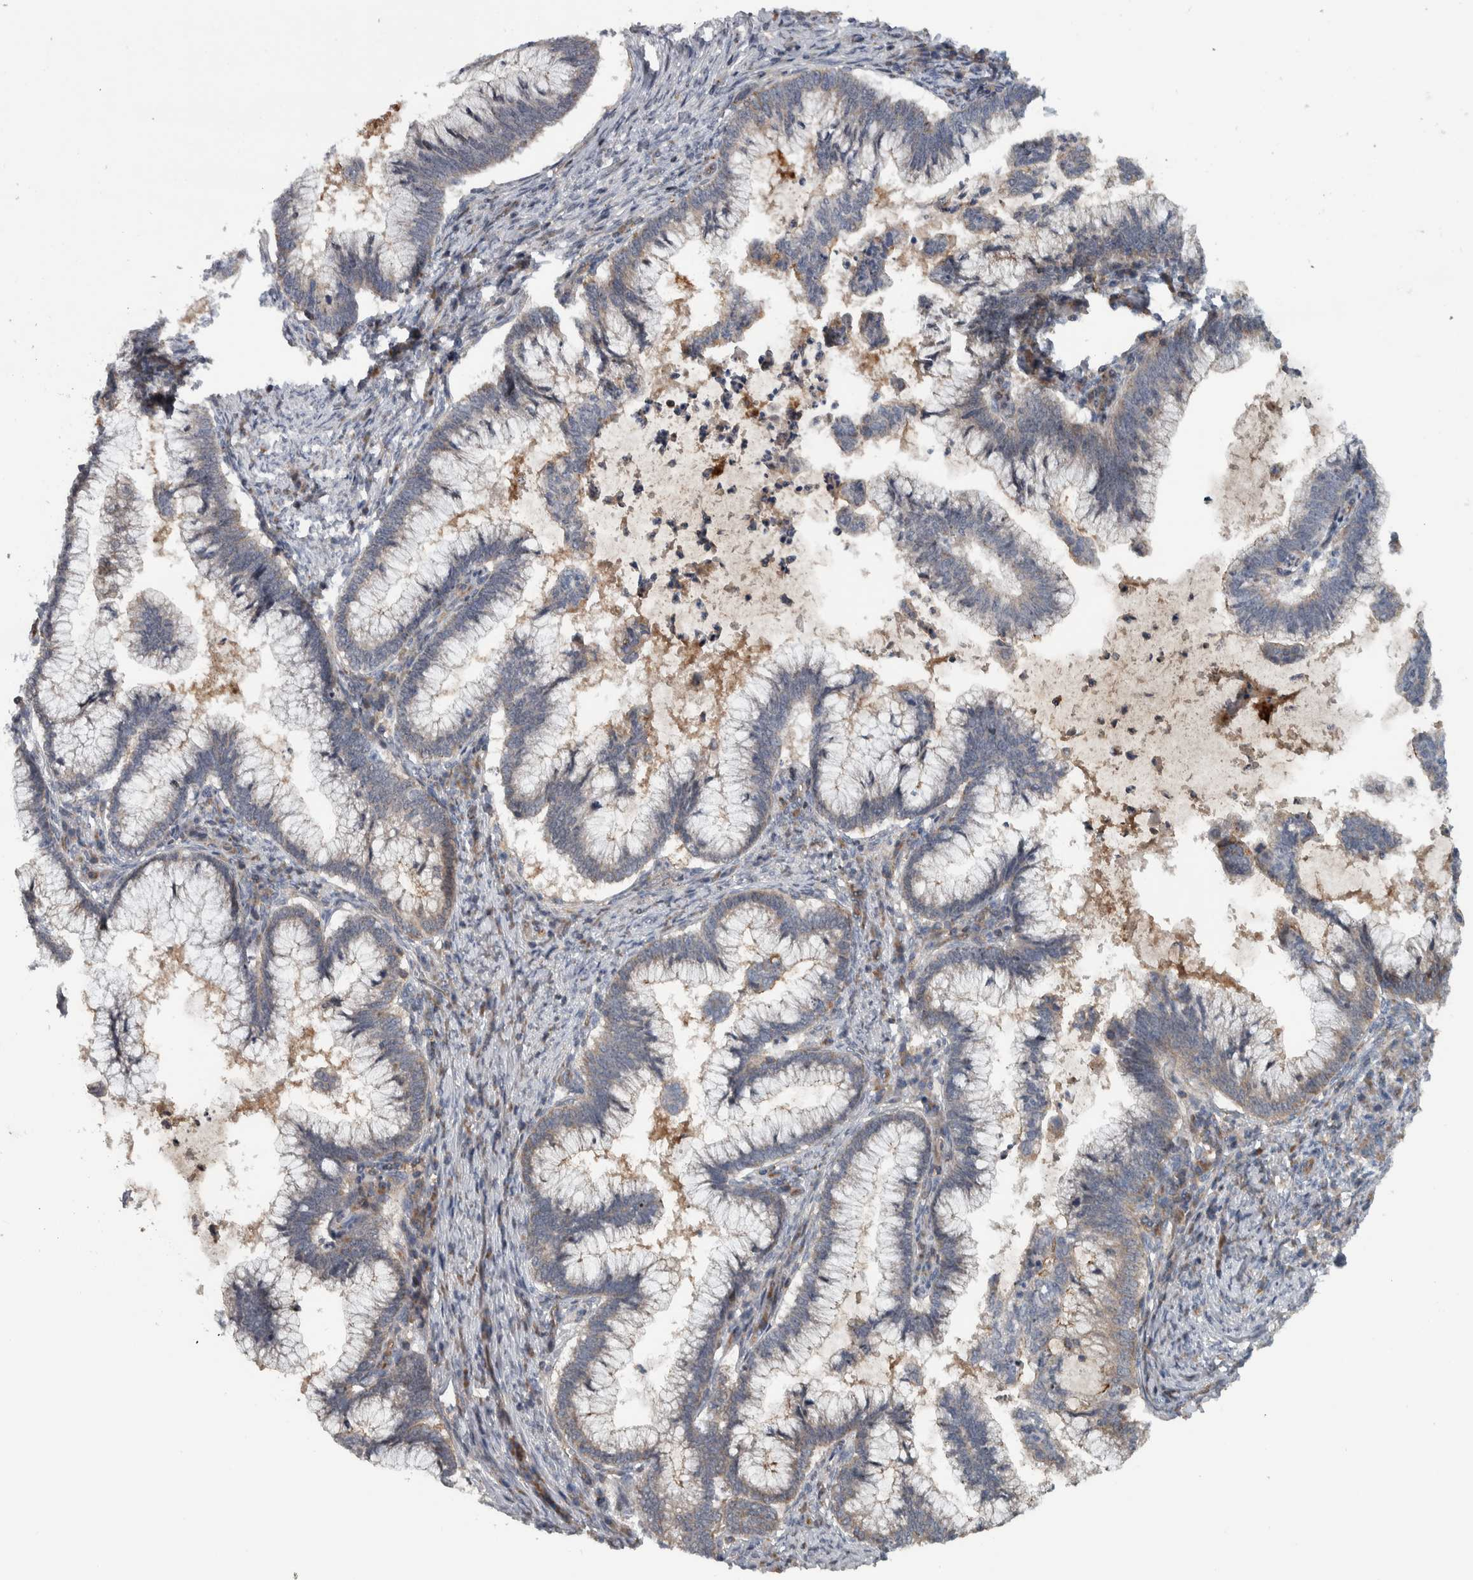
{"staining": {"intensity": "weak", "quantity": "<25%", "location": "cytoplasmic/membranous"}, "tissue": "cervical cancer", "cell_type": "Tumor cells", "image_type": "cancer", "snomed": [{"axis": "morphology", "description": "Adenocarcinoma, NOS"}, {"axis": "topography", "description": "Cervix"}], "caption": "Tumor cells are negative for brown protein staining in cervical cancer.", "gene": "BAIAP2L1", "patient": {"sex": "female", "age": 36}}